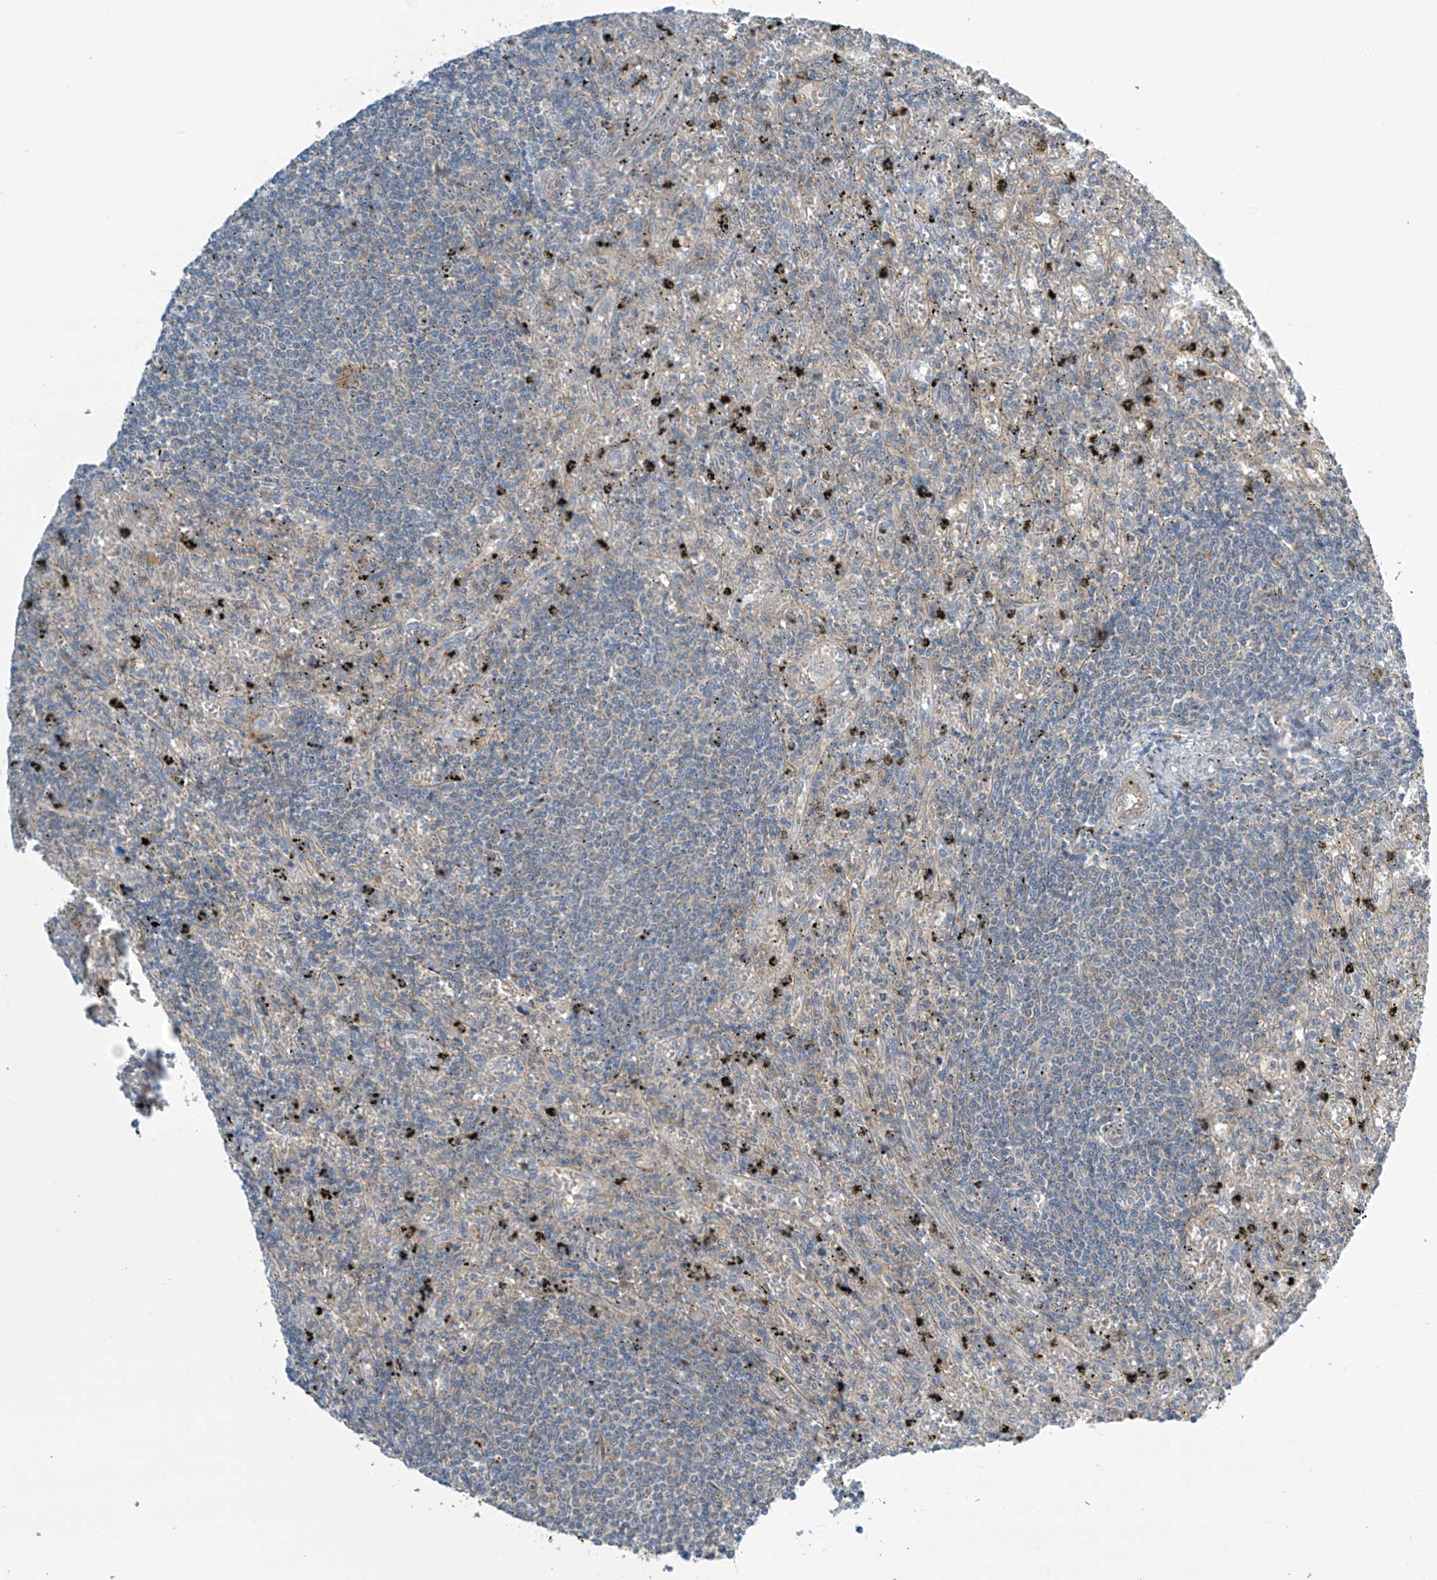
{"staining": {"intensity": "negative", "quantity": "none", "location": "none"}, "tissue": "lymphoma", "cell_type": "Tumor cells", "image_type": "cancer", "snomed": [{"axis": "morphology", "description": "Malignant lymphoma, non-Hodgkin's type, Low grade"}, {"axis": "topography", "description": "Spleen"}], "caption": "Immunohistochemistry (IHC) image of neoplastic tissue: low-grade malignant lymphoma, non-Hodgkin's type stained with DAB demonstrates no significant protein staining in tumor cells. (Brightfield microscopy of DAB immunohistochemistry at high magnification).", "gene": "FSD1L", "patient": {"sex": "male", "age": 76}}